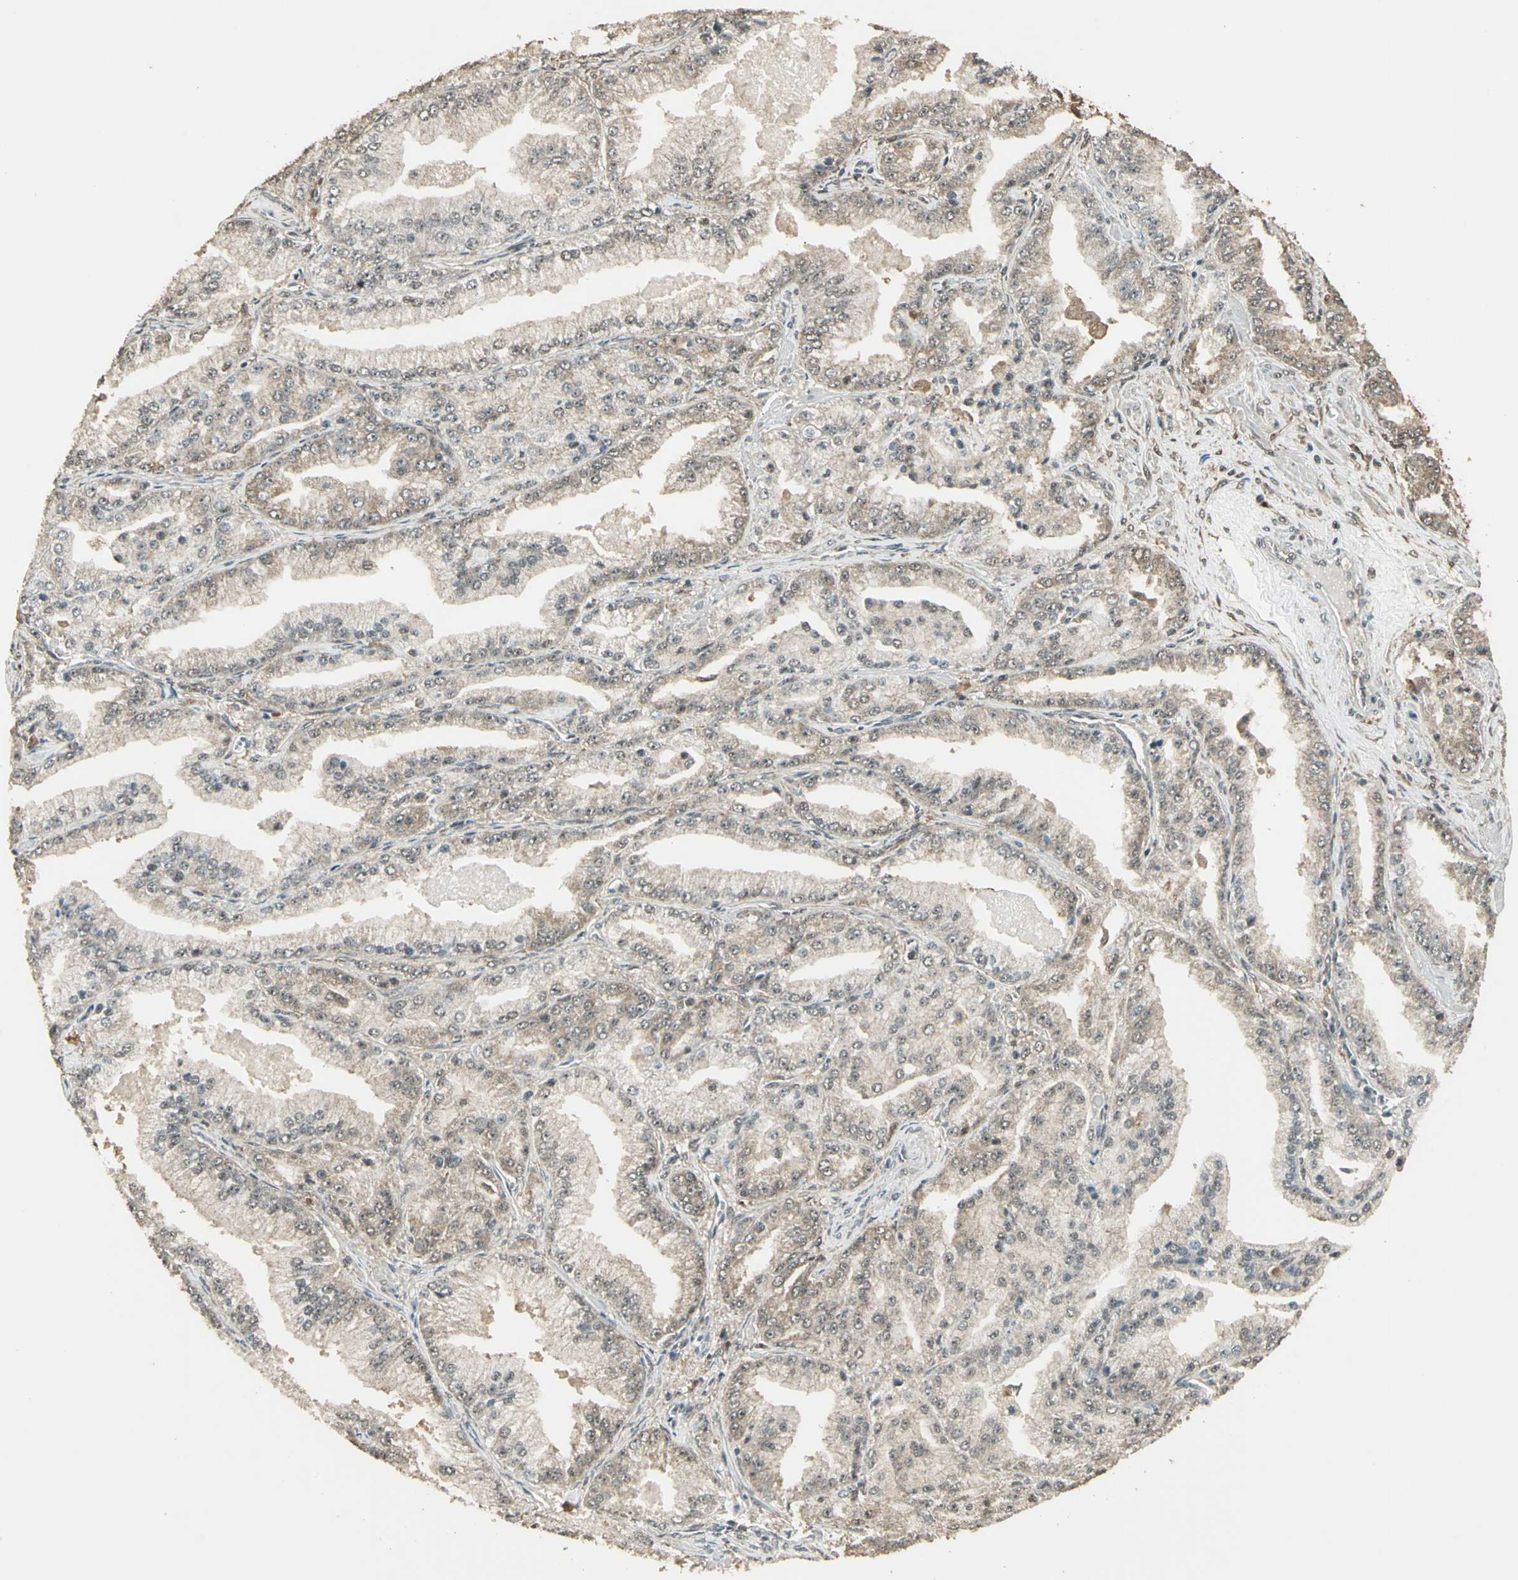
{"staining": {"intensity": "weak", "quantity": "25%-75%", "location": "cytoplasmic/membranous"}, "tissue": "prostate cancer", "cell_type": "Tumor cells", "image_type": "cancer", "snomed": [{"axis": "morphology", "description": "Adenocarcinoma, High grade"}, {"axis": "topography", "description": "Prostate"}], "caption": "Weak cytoplasmic/membranous expression for a protein is seen in about 25%-75% of tumor cells of prostate high-grade adenocarcinoma using IHC.", "gene": "UCHL5", "patient": {"sex": "male", "age": 56}}